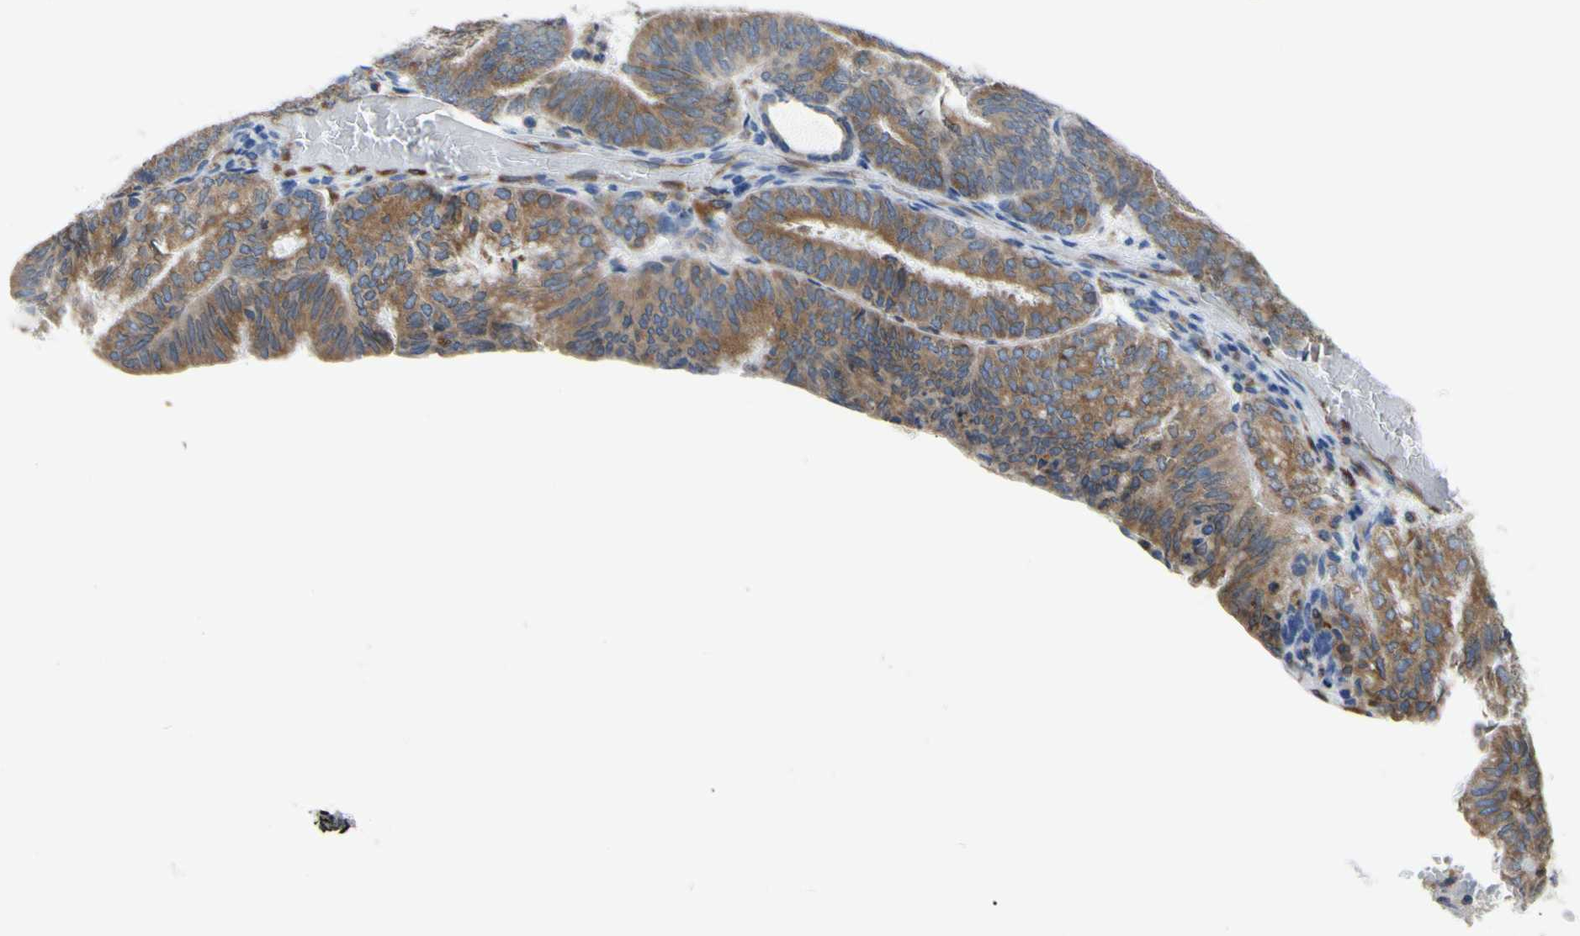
{"staining": {"intensity": "moderate", "quantity": ">75%", "location": "cytoplasmic/membranous"}, "tissue": "endometrial cancer", "cell_type": "Tumor cells", "image_type": "cancer", "snomed": [{"axis": "morphology", "description": "Adenocarcinoma, NOS"}, {"axis": "topography", "description": "Uterus"}], "caption": "The histopathology image shows staining of endometrial cancer (adenocarcinoma), revealing moderate cytoplasmic/membranous protein staining (brown color) within tumor cells. The protein is stained brown, and the nuclei are stained in blue (DAB IHC with brightfield microscopy, high magnification).", "gene": "MGST2", "patient": {"sex": "female", "age": 60}}